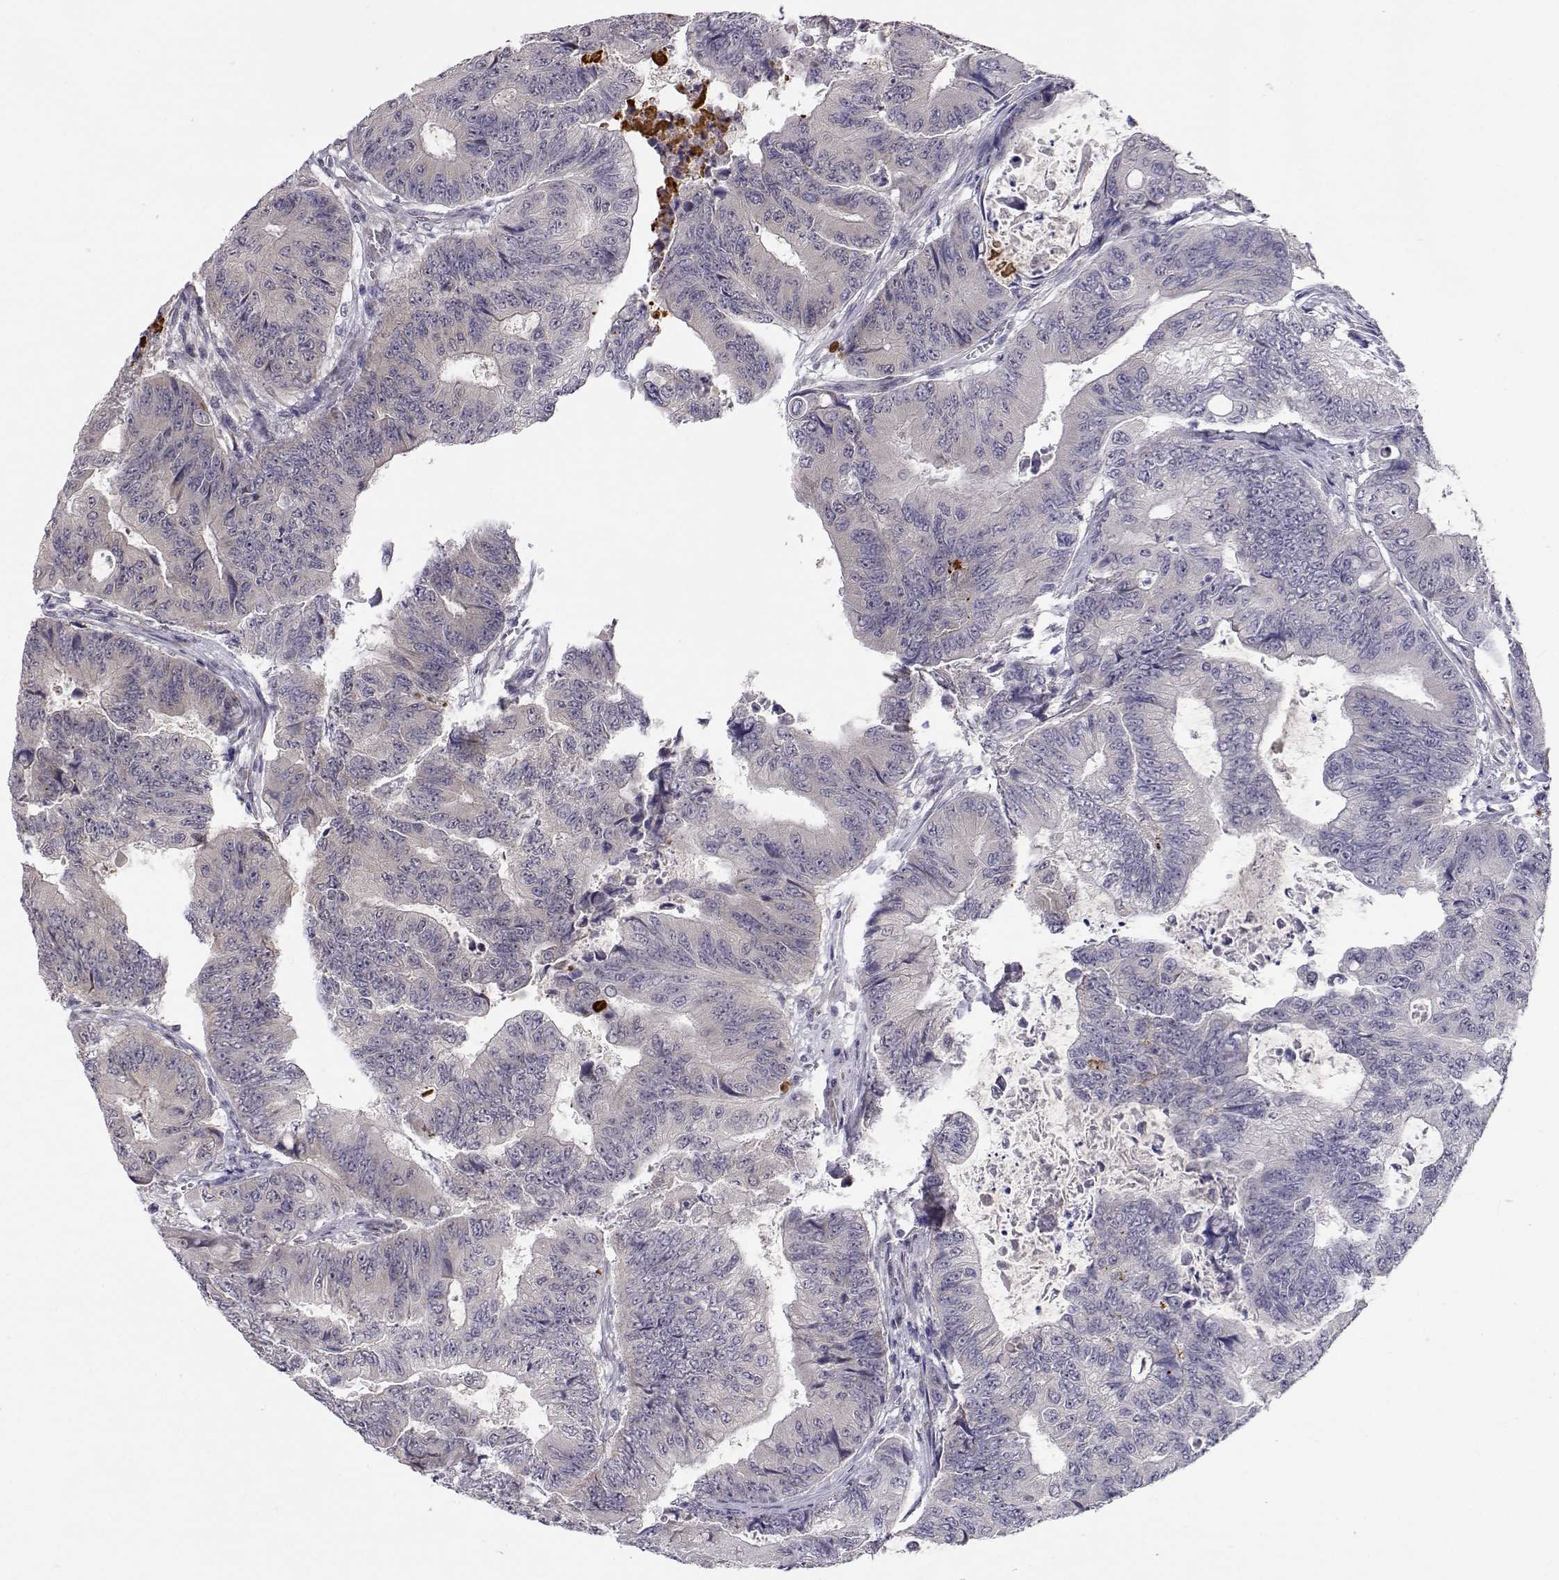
{"staining": {"intensity": "negative", "quantity": "none", "location": "none"}, "tissue": "colorectal cancer", "cell_type": "Tumor cells", "image_type": "cancer", "snomed": [{"axis": "morphology", "description": "Adenocarcinoma, NOS"}, {"axis": "topography", "description": "Colon"}], "caption": "There is no significant staining in tumor cells of colorectal cancer.", "gene": "SLC6A3", "patient": {"sex": "female", "age": 48}}